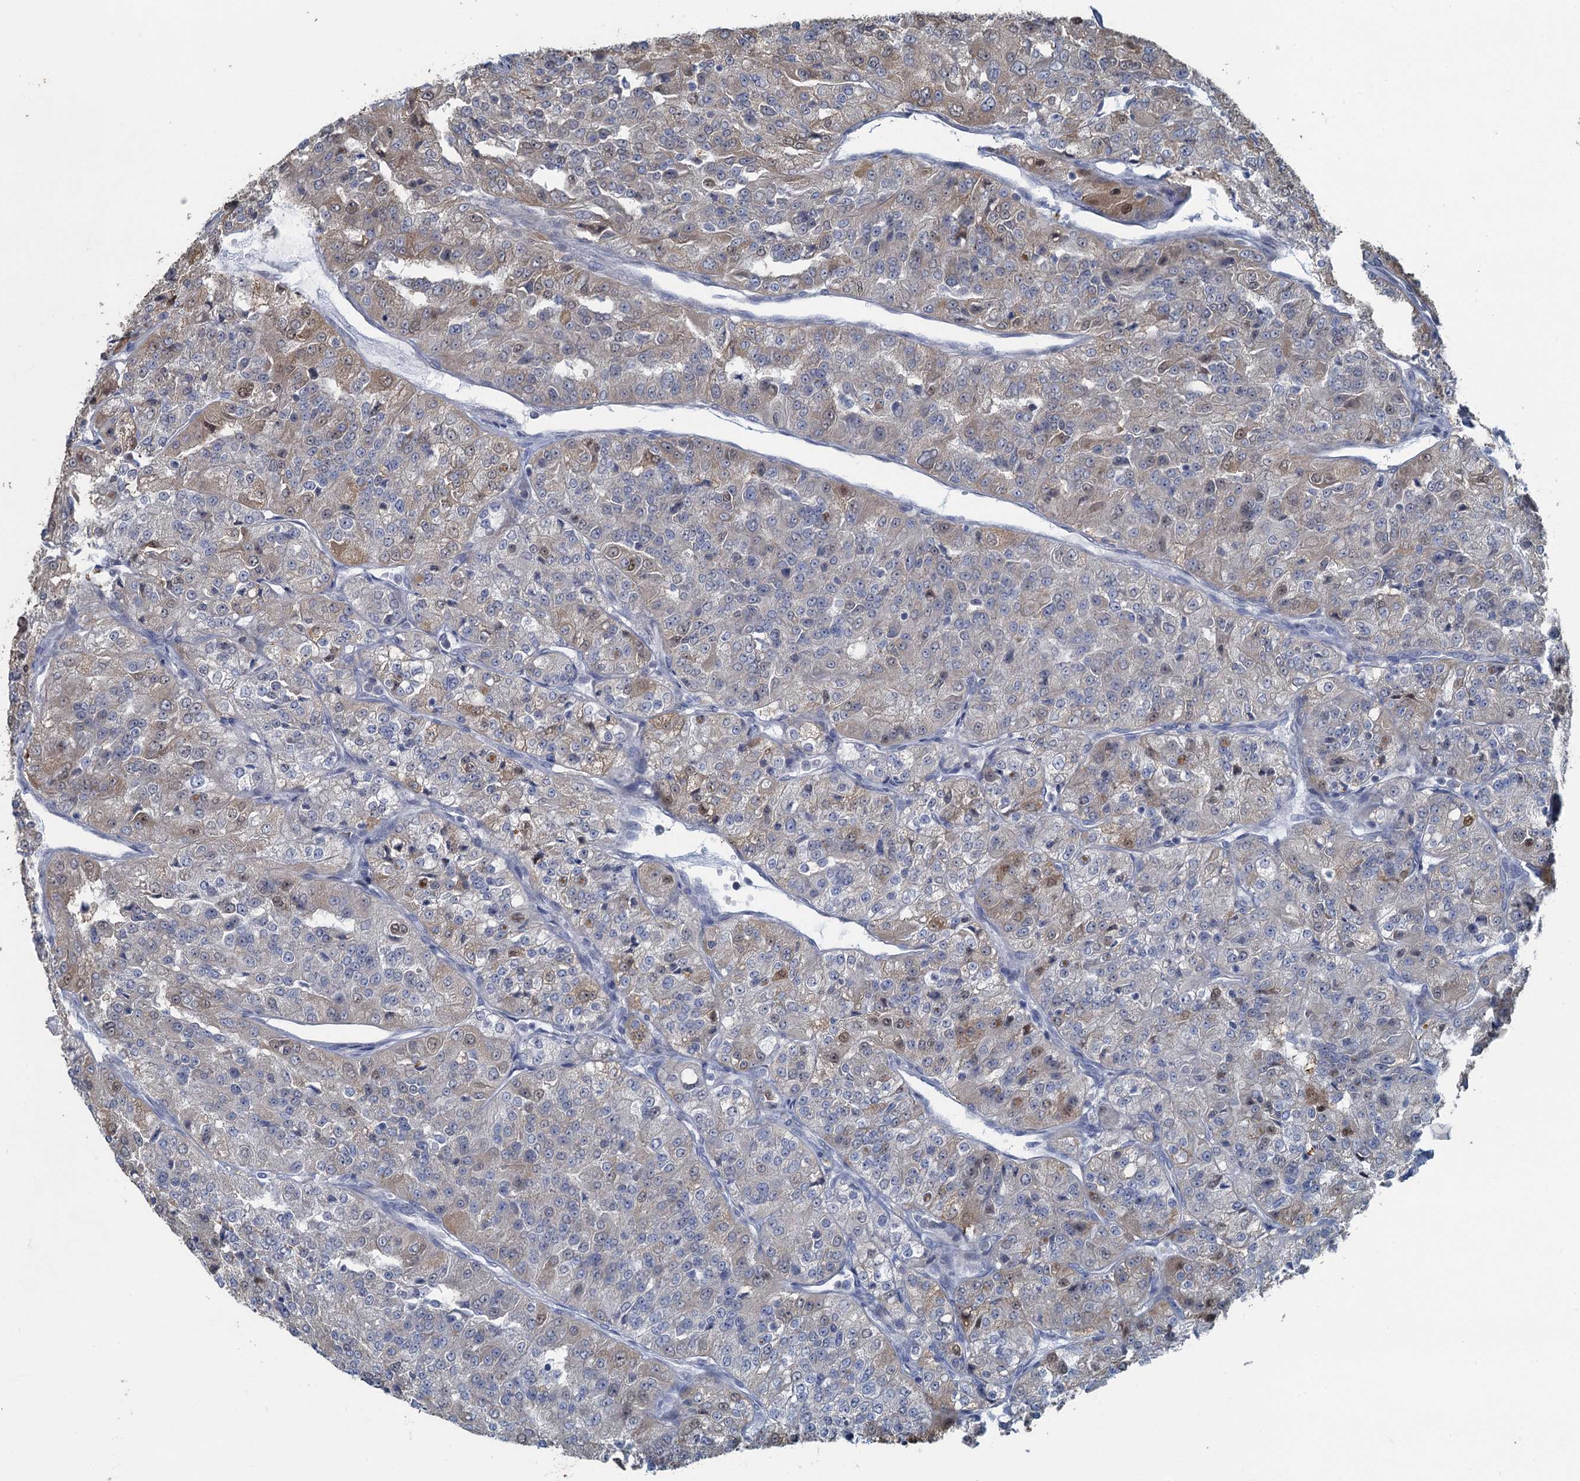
{"staining": {"intensity": "weak", "quantity": "25%-75%", "location": "cytoplasmic/membranous"}, "tissue": "renal cancer", "cell_type": "Tumor cells", "image_type": "cancer", "snomed": [{"axis": "morphology", "description": "Adenocarcinoma, NOS"}, {"axis": "topography", "description": "Kidney"}], "caption": "Adenocarcinoma (renal) stained for a protein (brown) shows weak cytoplasmic/membranous positive expression in about 25%-75% of tumor cells.", "gene": "TEX35", "patient": {"sex": "female", "age": 63}}